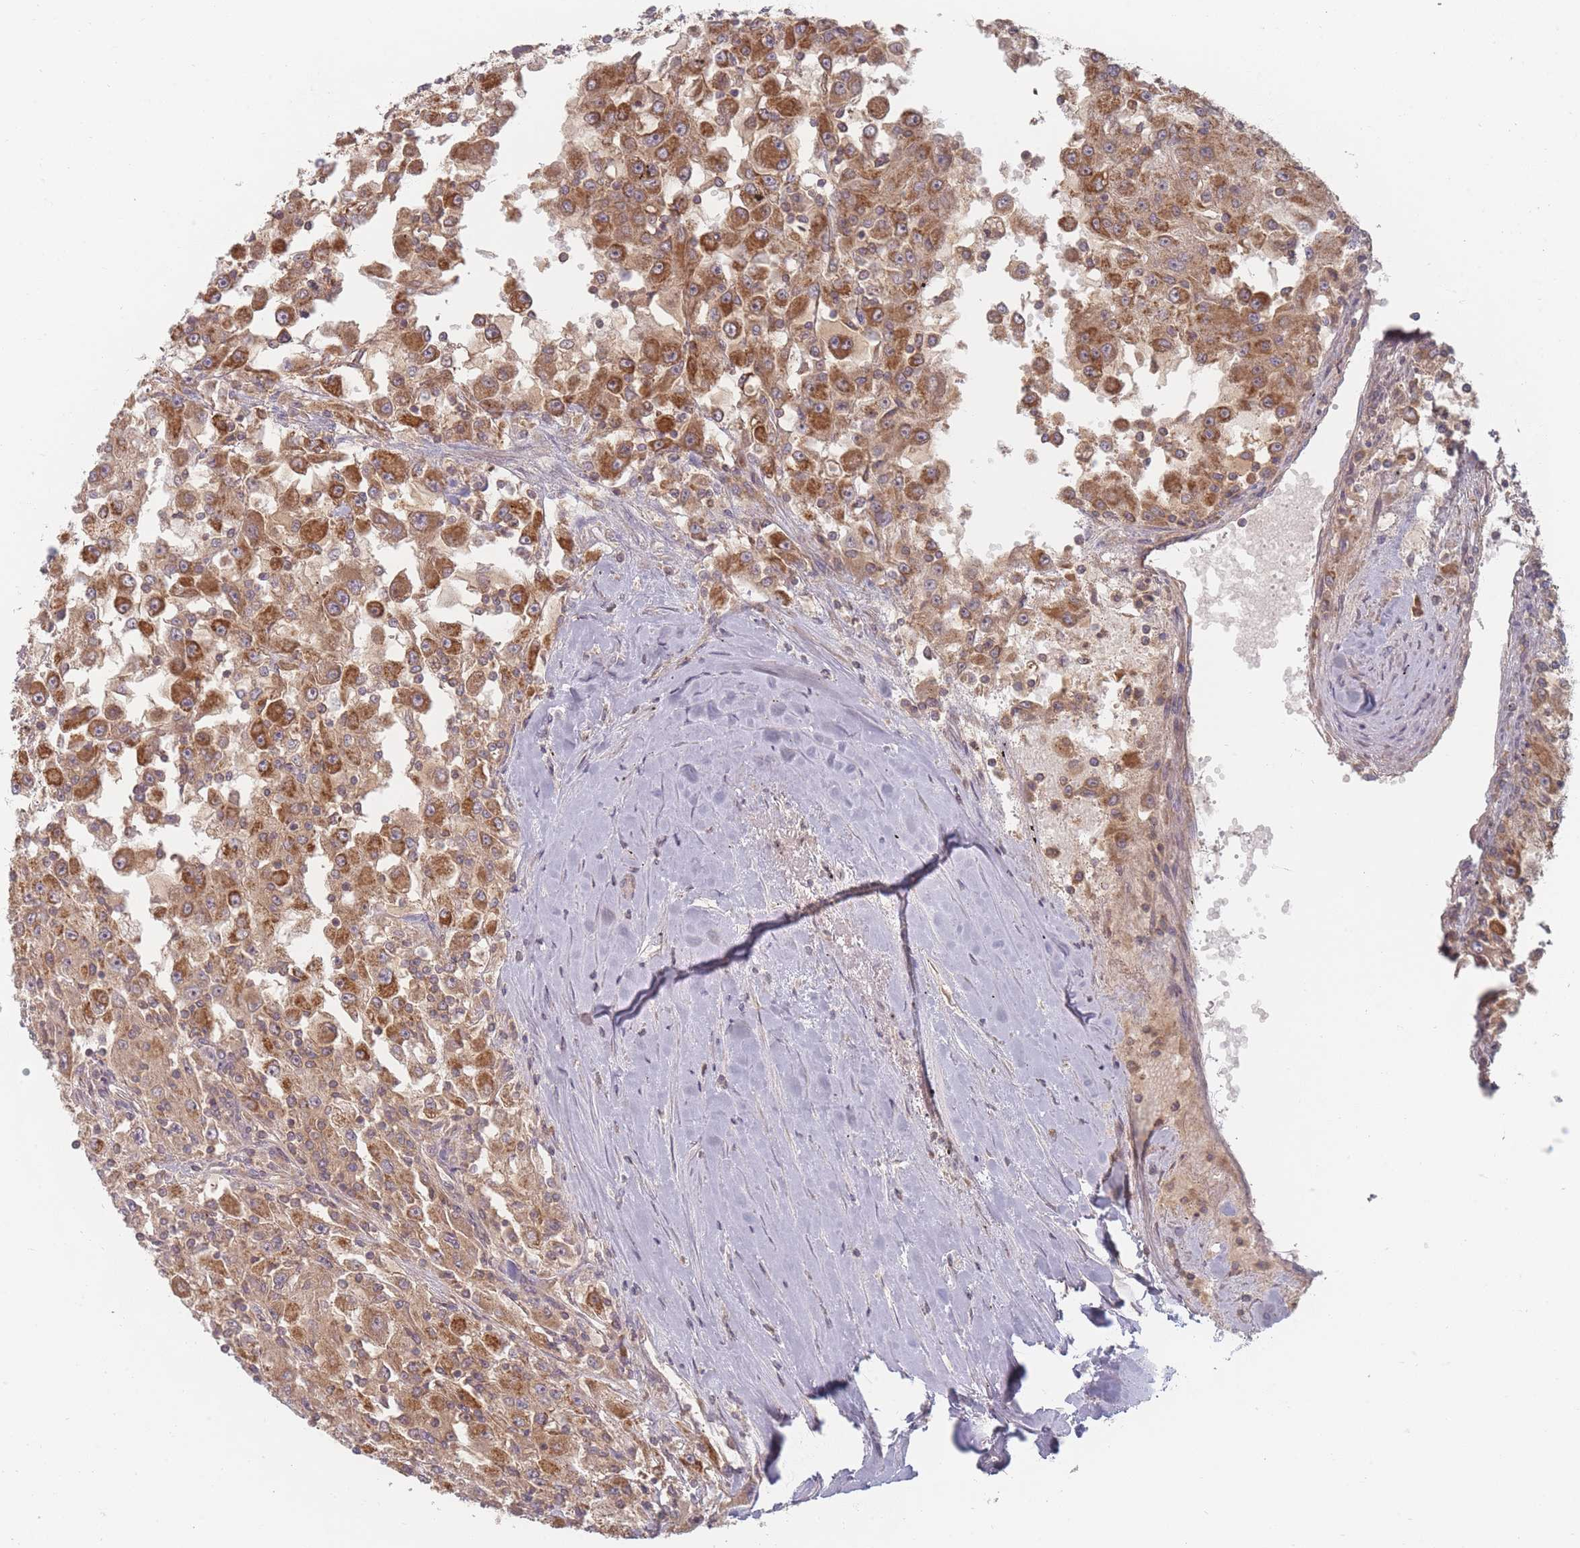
{"staining": {"intensity": "strong", "quantity": ">75%", "location": "cytoplasmic/membranous"}, "tissue": "renal cancer", "cell_type": "Tumor cells", "image_type": "cancer", "snomed": [{"axis": "morphology", "description": "Adenocarcinoma, NOS"}, {"axis": "topography", "description": "Kidney"}], "caption": "IHC staining of renal adenocarcinoma, which displays high levels of strong cytoplasmic/membranous positivity in approximately >75% of tumor cells indicating strong cytoplasmic/membranous protein positivity. The staining was performed using DAB (3,3'-diaminobenzidine) (brown) for protein detection and nuclei were counterstained in hematoxylin (blue).", "gene": "SLC35F3", "patient": {"sex": "female", "age": 67}}